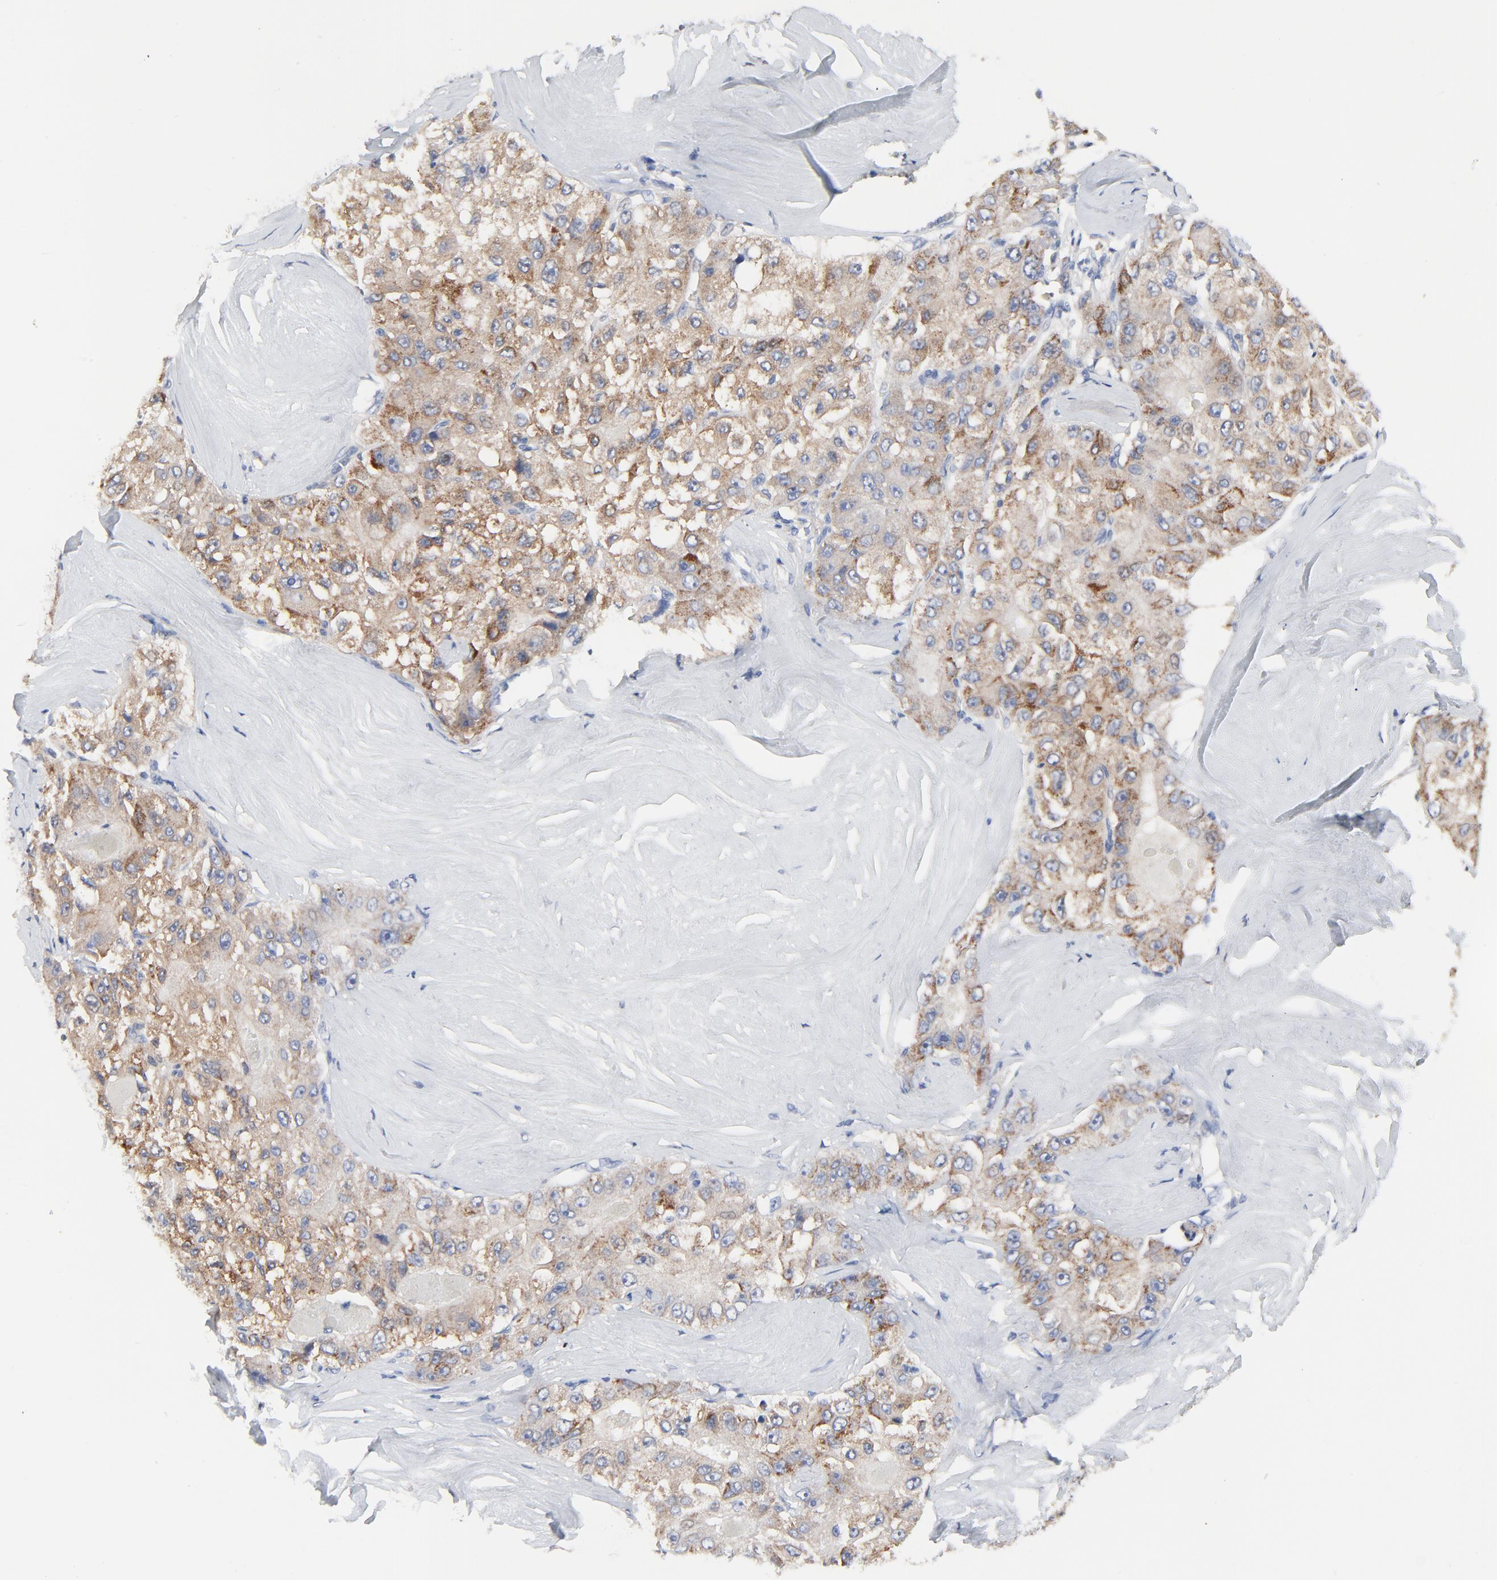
{"staining": {"intensity": "strong", "quantity": ">75%", "location": "cytoplasmic/membranous"}, "tissue": "liver cancer", "cell_type": "Tumor cells", "image_type": "cancer", "snomed": [{"axis": "morphology", "description": "Carcinoma, Hepatocellular, NOS"}, {"axis": "topography", "description": "Liver"}], "caption": "IHC (DAB) staining of liver cancer (hepatocellular carcinoma) exhibits strong cytoplasmic/membranous protein expression in about >75% of tumor cells.", "gene": "FBXL5", "patient": {"sex": "male", "age": 80}}